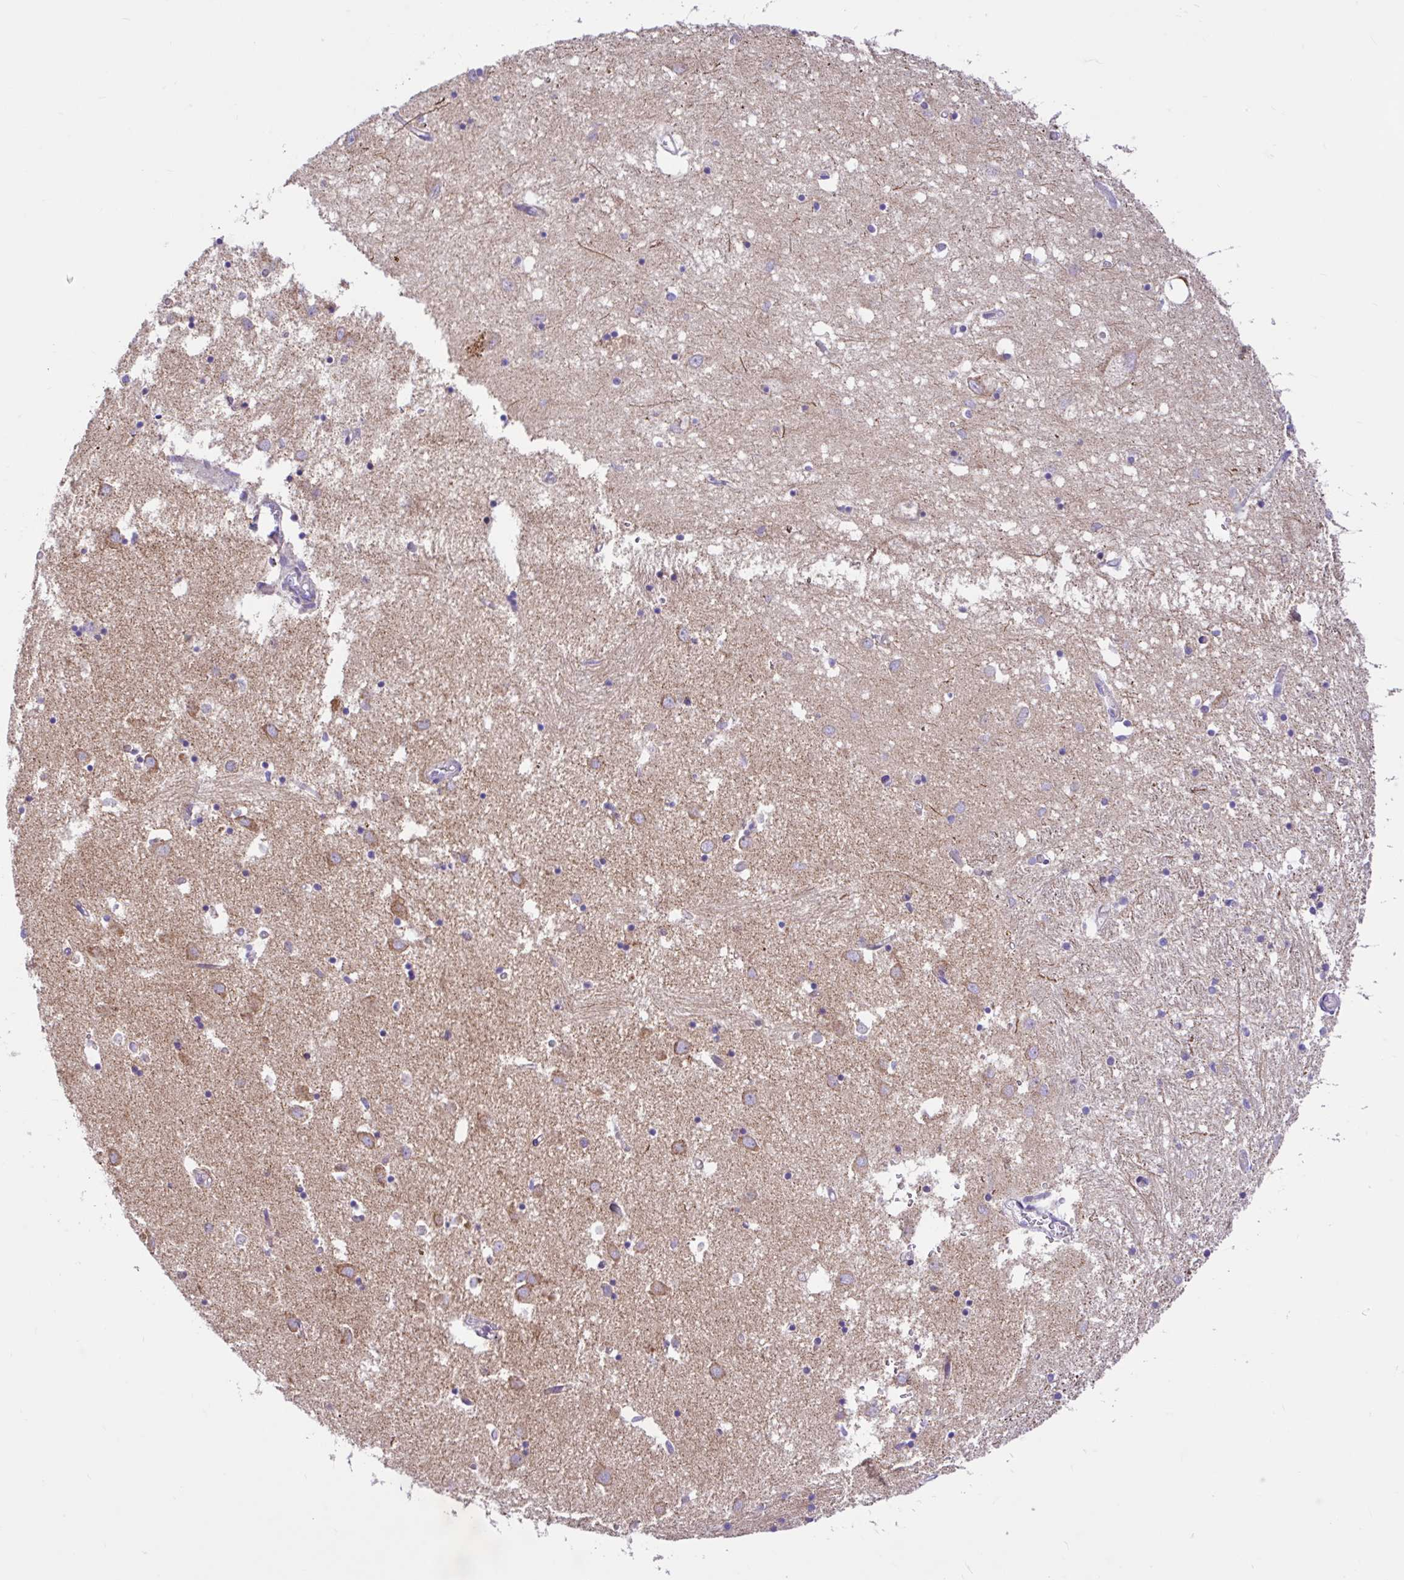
{"staining": {"intensity": "negative", "quantity": "none", "location": "none"}, "tissue": "caudate", "cell_type": "Glial cells", "image_type": "normal", "snomed": [{"axis": "morphology", "description": "Normal tissue, NOS"}, {"axis": "topography", "description": "Lateral ventricle wall"}], "caption": "IHC histopathology image of normal caudate: human caudate stained with DAB (3,3'-diaminobenzidine) demonstrates no significant protein expression in glial cells.", "gene": "NDUFS2", "patient": {"sex": "male", "age": 70}}